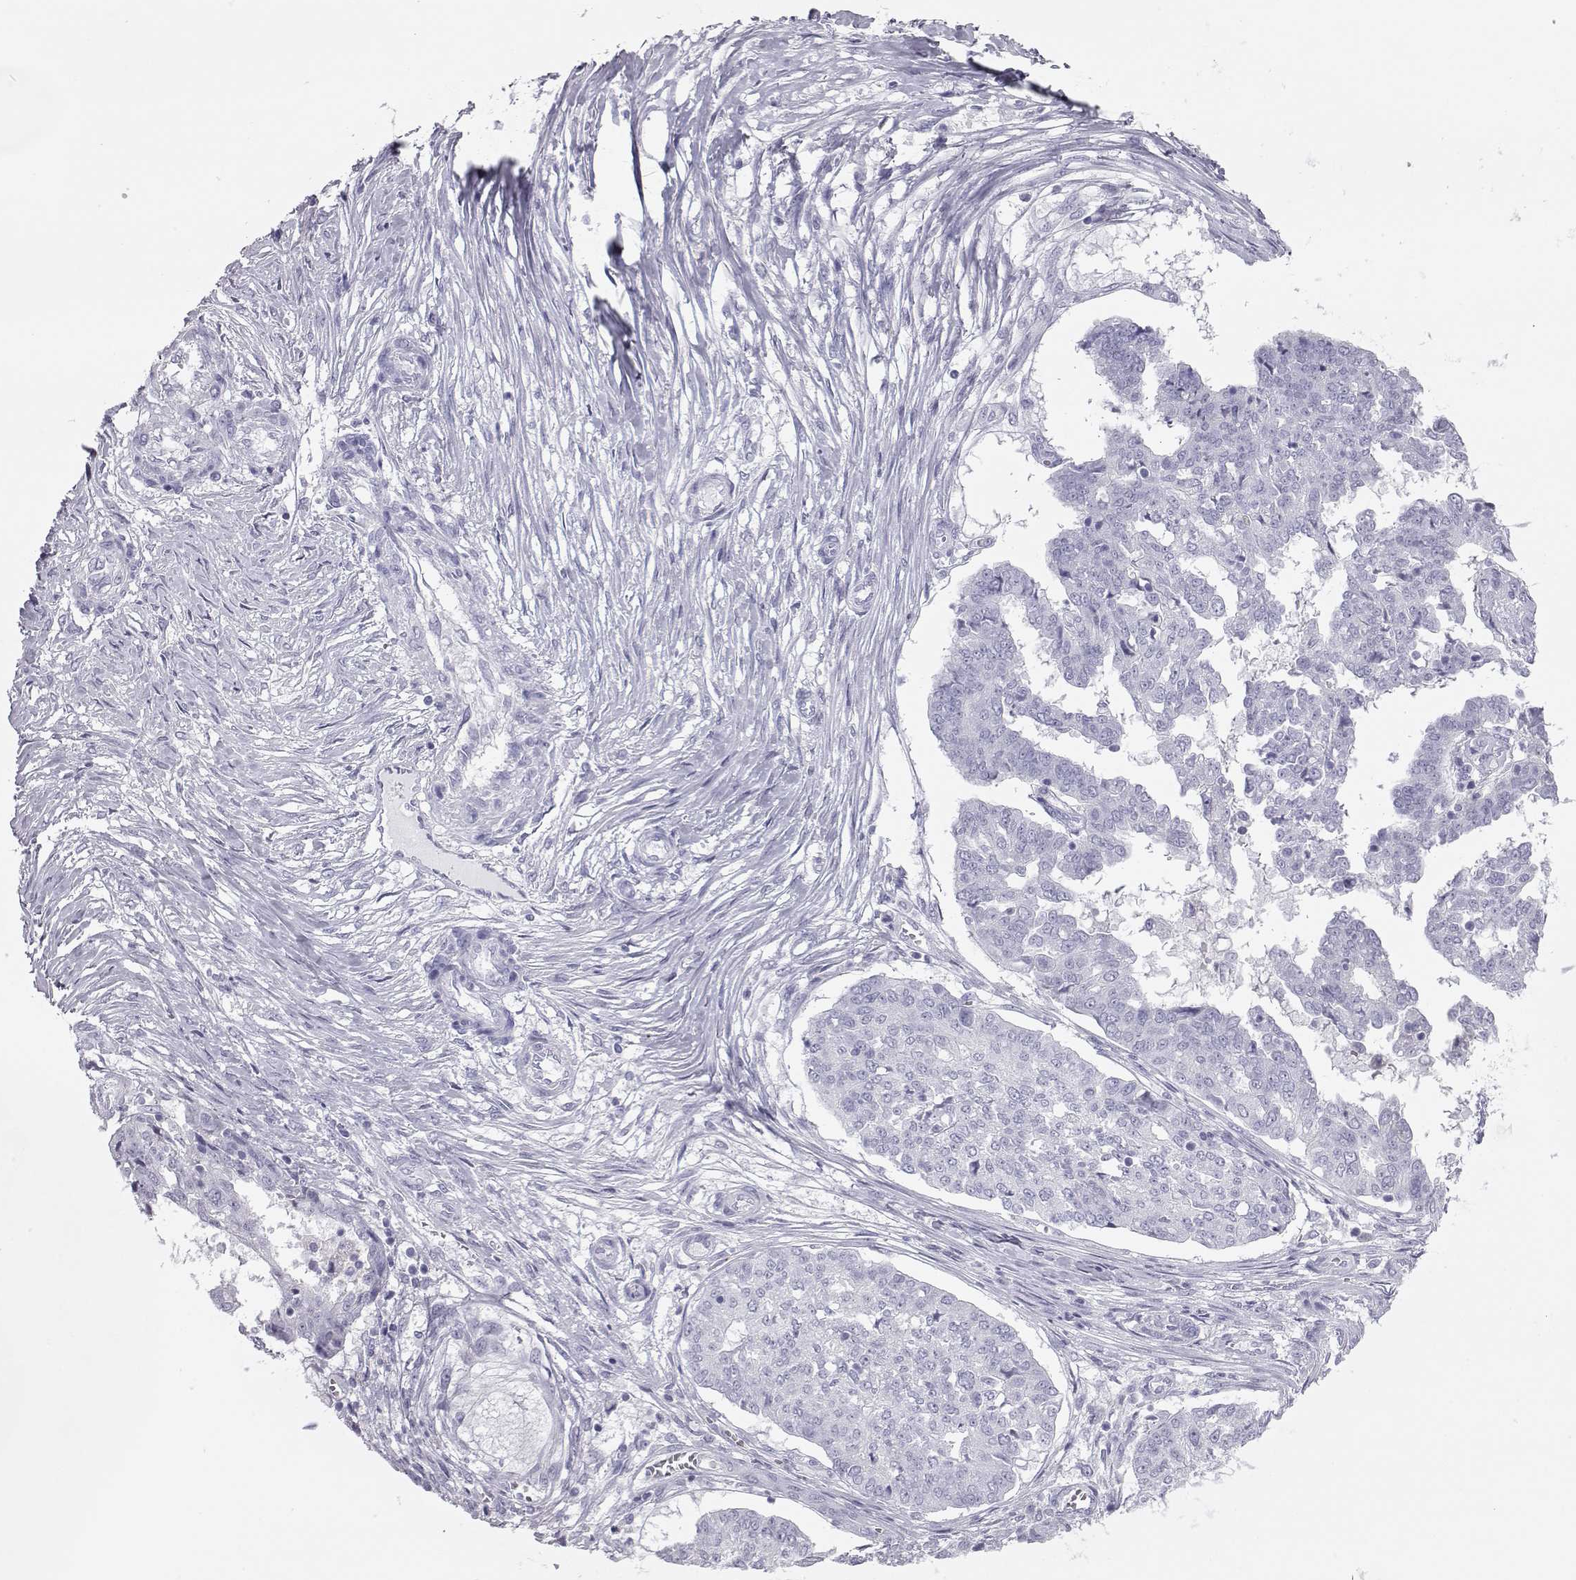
{"staining": {"intensity": "negative", "quantity": "none", "location": "none"}, "tissue": "ovarian cancer", "cell_type": "Tumor cells", "image_type": "cancer", "snomed": [{"axis": "morphology", "description": "Cystadenocarcinoma, serous, NOS"}, {"axis": "topography", "description": "Ovary"}], "caption": "Image shows no significant protein positivity in tumor cells of serous cystadenocarcinoma (ovarian).", "gene": "ITLN2", "patient": {"sex": "female", "age": 67}}